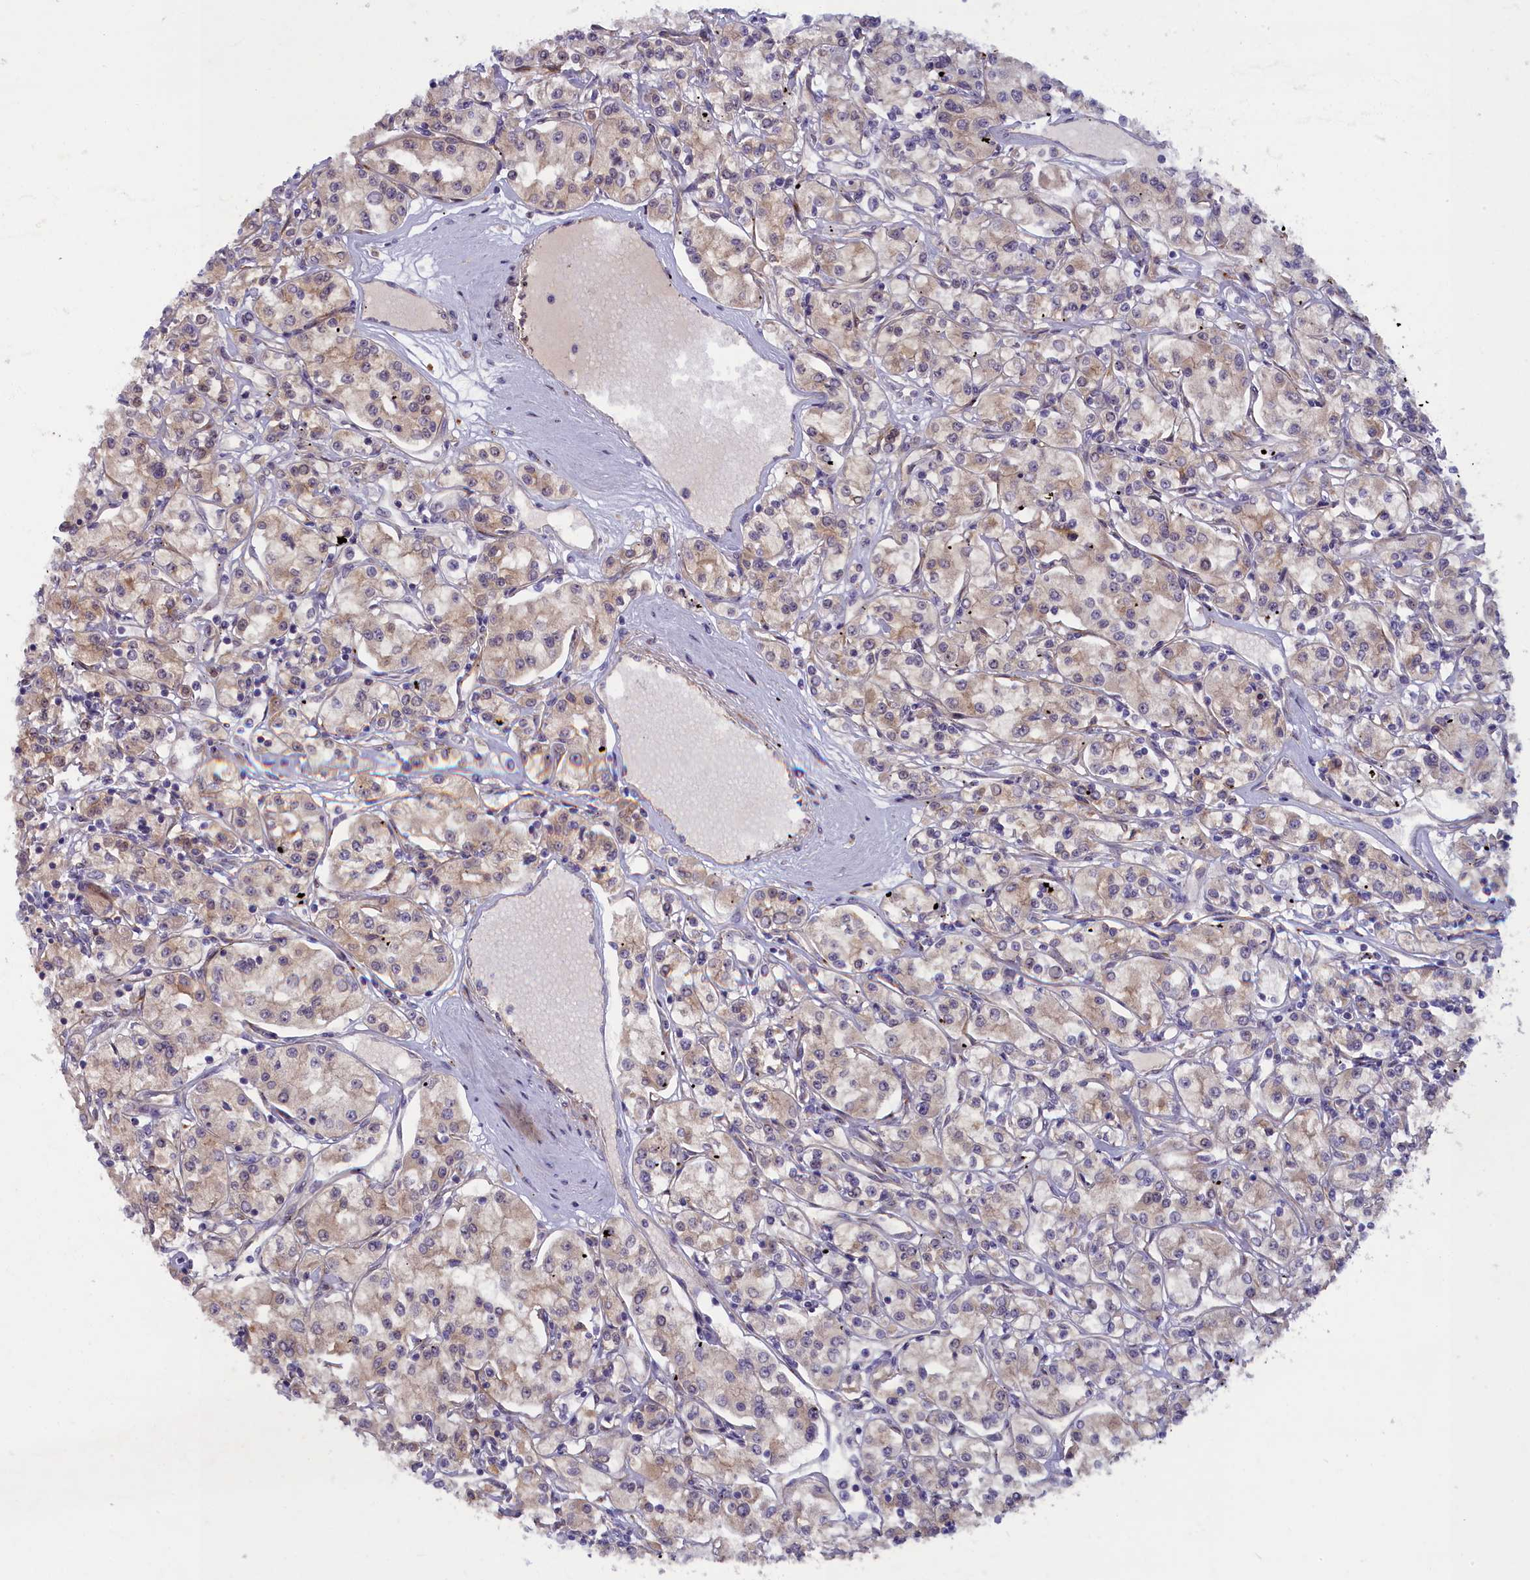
{"staining": {"intensity": "weak", "quantity": "<25%", "location": "cytoplasmic/membranous"}, "tissue": "renal cancer", "cell_type": "Tumor cells", "image_type": "cancer", "snomed": [{"axis": "morphology", "description": "Adenocarcinoma, NOS"}, {"axis": "topography", "description": "Kidney"}], "caption": "DAB immunohistochemical staining of adenocarcinoma (renal) reveals no significant positivity in tumor cells.", "gene": "FCSK", "patient": {"sex": "female", "age": 59}}